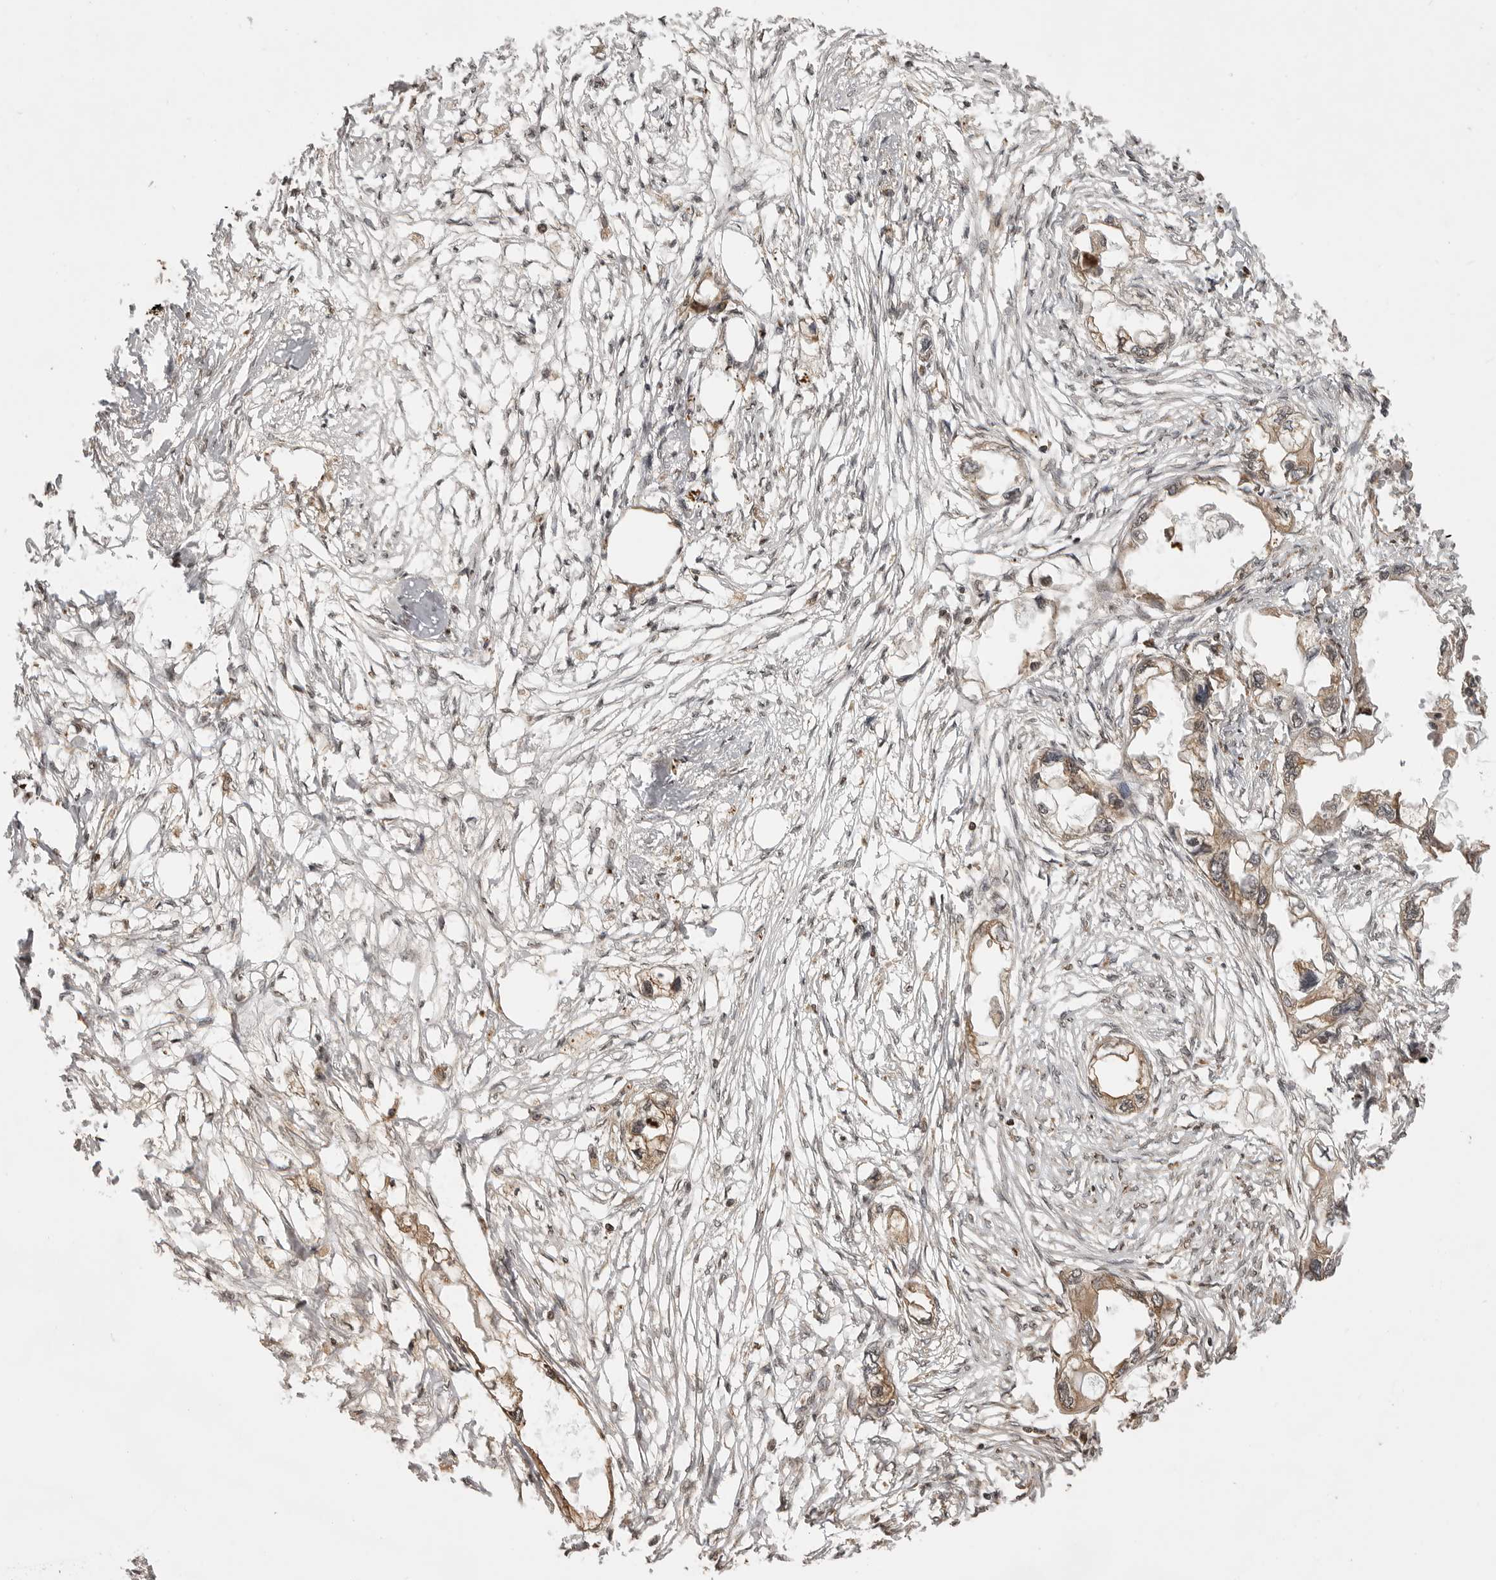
{"staining": {"intensity": "moderate", "quantity": ">75%", "location": "cytoplasmic/membranous"}, "tissue": "endometrial cancer", "cell_type": "Tumor cells", "image_type": "cancer", "snomed": [{"axis": "morphology", "description": "Adenocarcinoma, NOS"}, {"axis": "morphology", "description": "Adenocarcinoma, metastatic, NOS"}, {"axis": "topography", "description": "Adipose tissue"}, {"axis": "topography", "description": "Endometrium"}], "caption": "Brown immunohistochemical staining in human metastatic adenocarcinoma (endometrial) exhibits moderate cytoplasmic/membranous positivity in about >75% of tumor cells.", "gene": "BMP2K", "patient": {"sex": "female", "age": 67}}